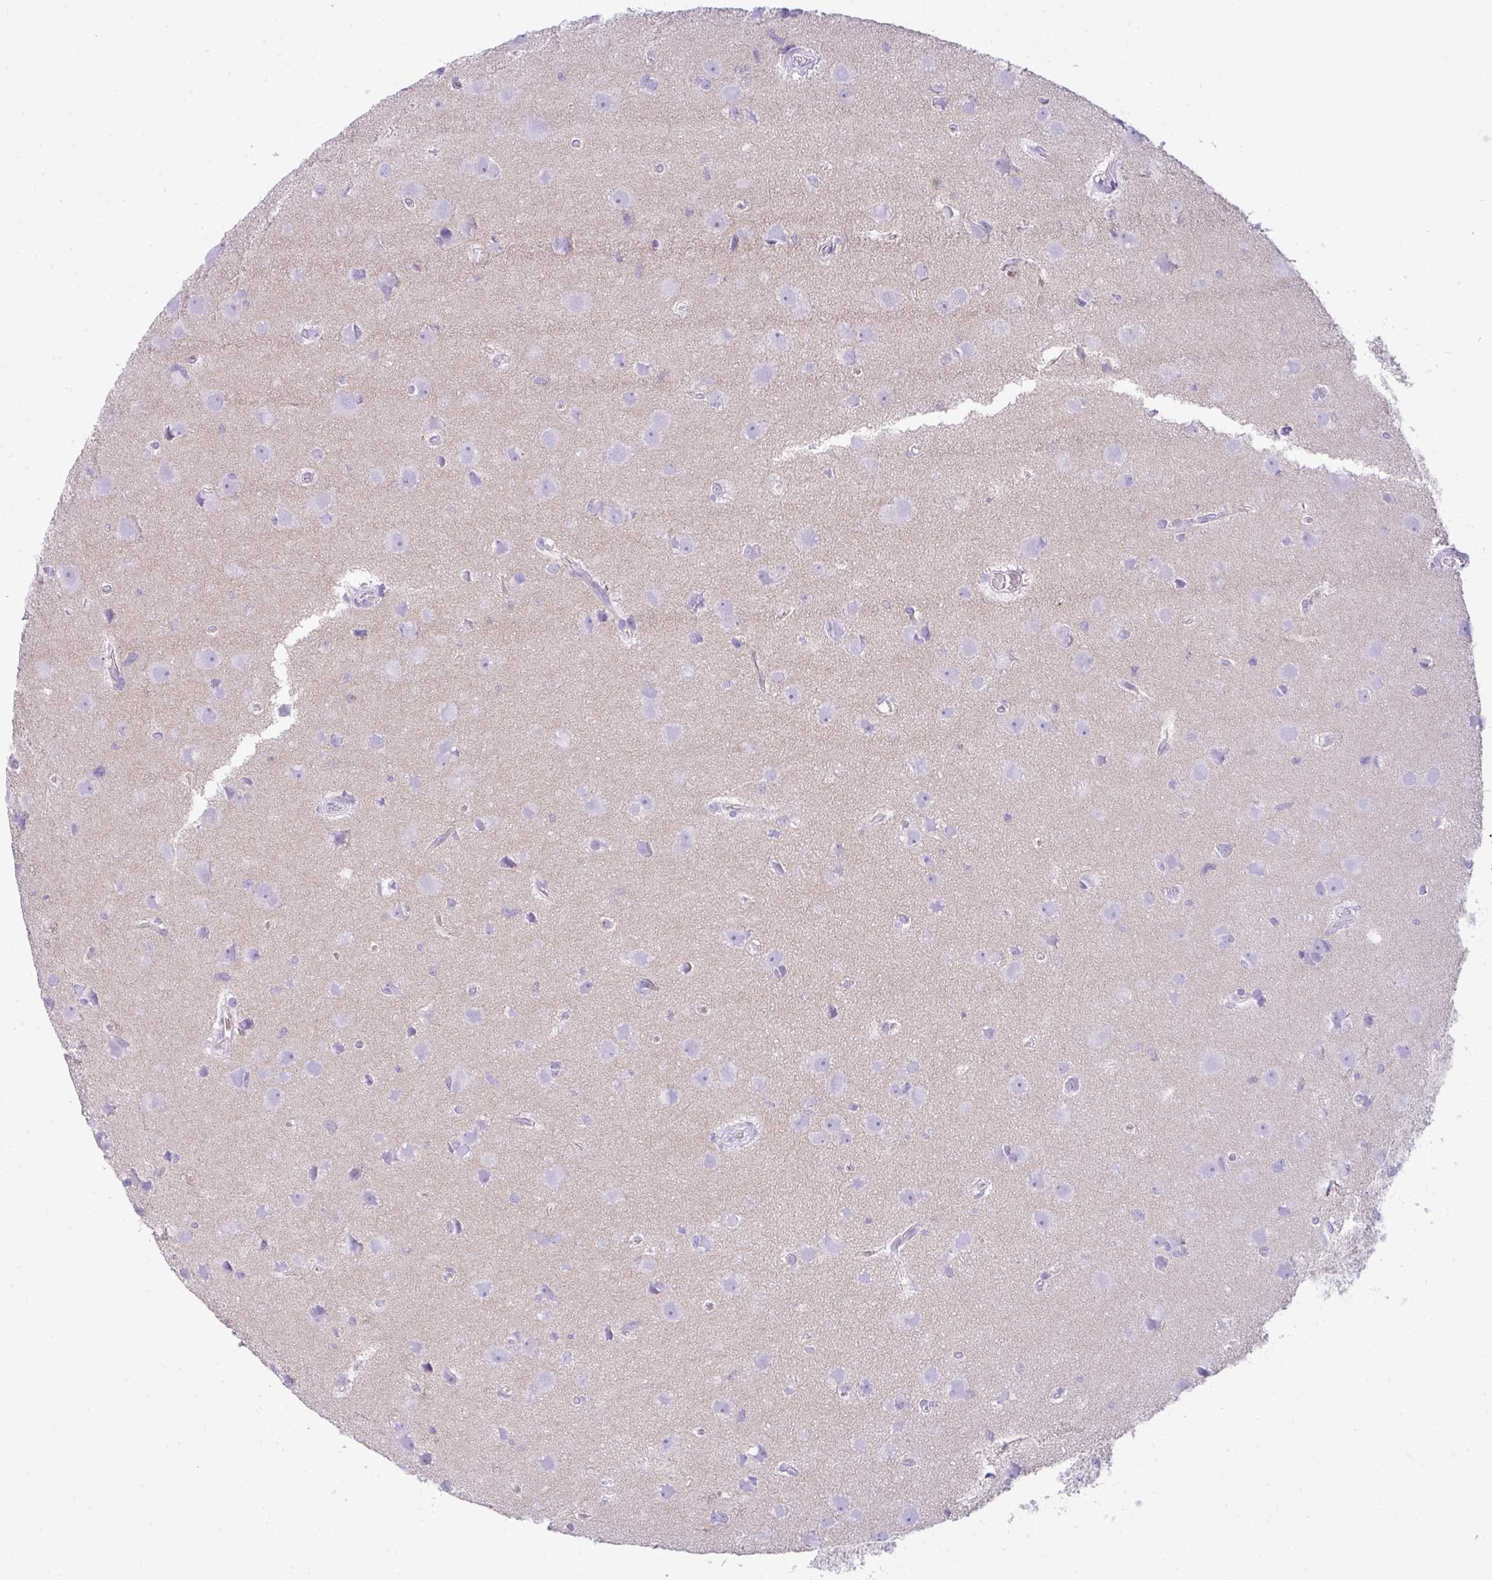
{"staining": {"intensity": "negative", "quantity": "none", "location": "none"}, "tissue": "glioma", "cell_type": "Tumor cells", "image_type": "cancer", "snomed": [{"axis": "morphology", "description": "Glioma, malignant, High grade"}, {"axis": "topography", "description": "Brain"}], "caption": "Tumor cells are negative for brown protein staining in high-grade glioma (malignant).", "gene": "RASL10A", "patient": {"sex": "male", "age": 23}}